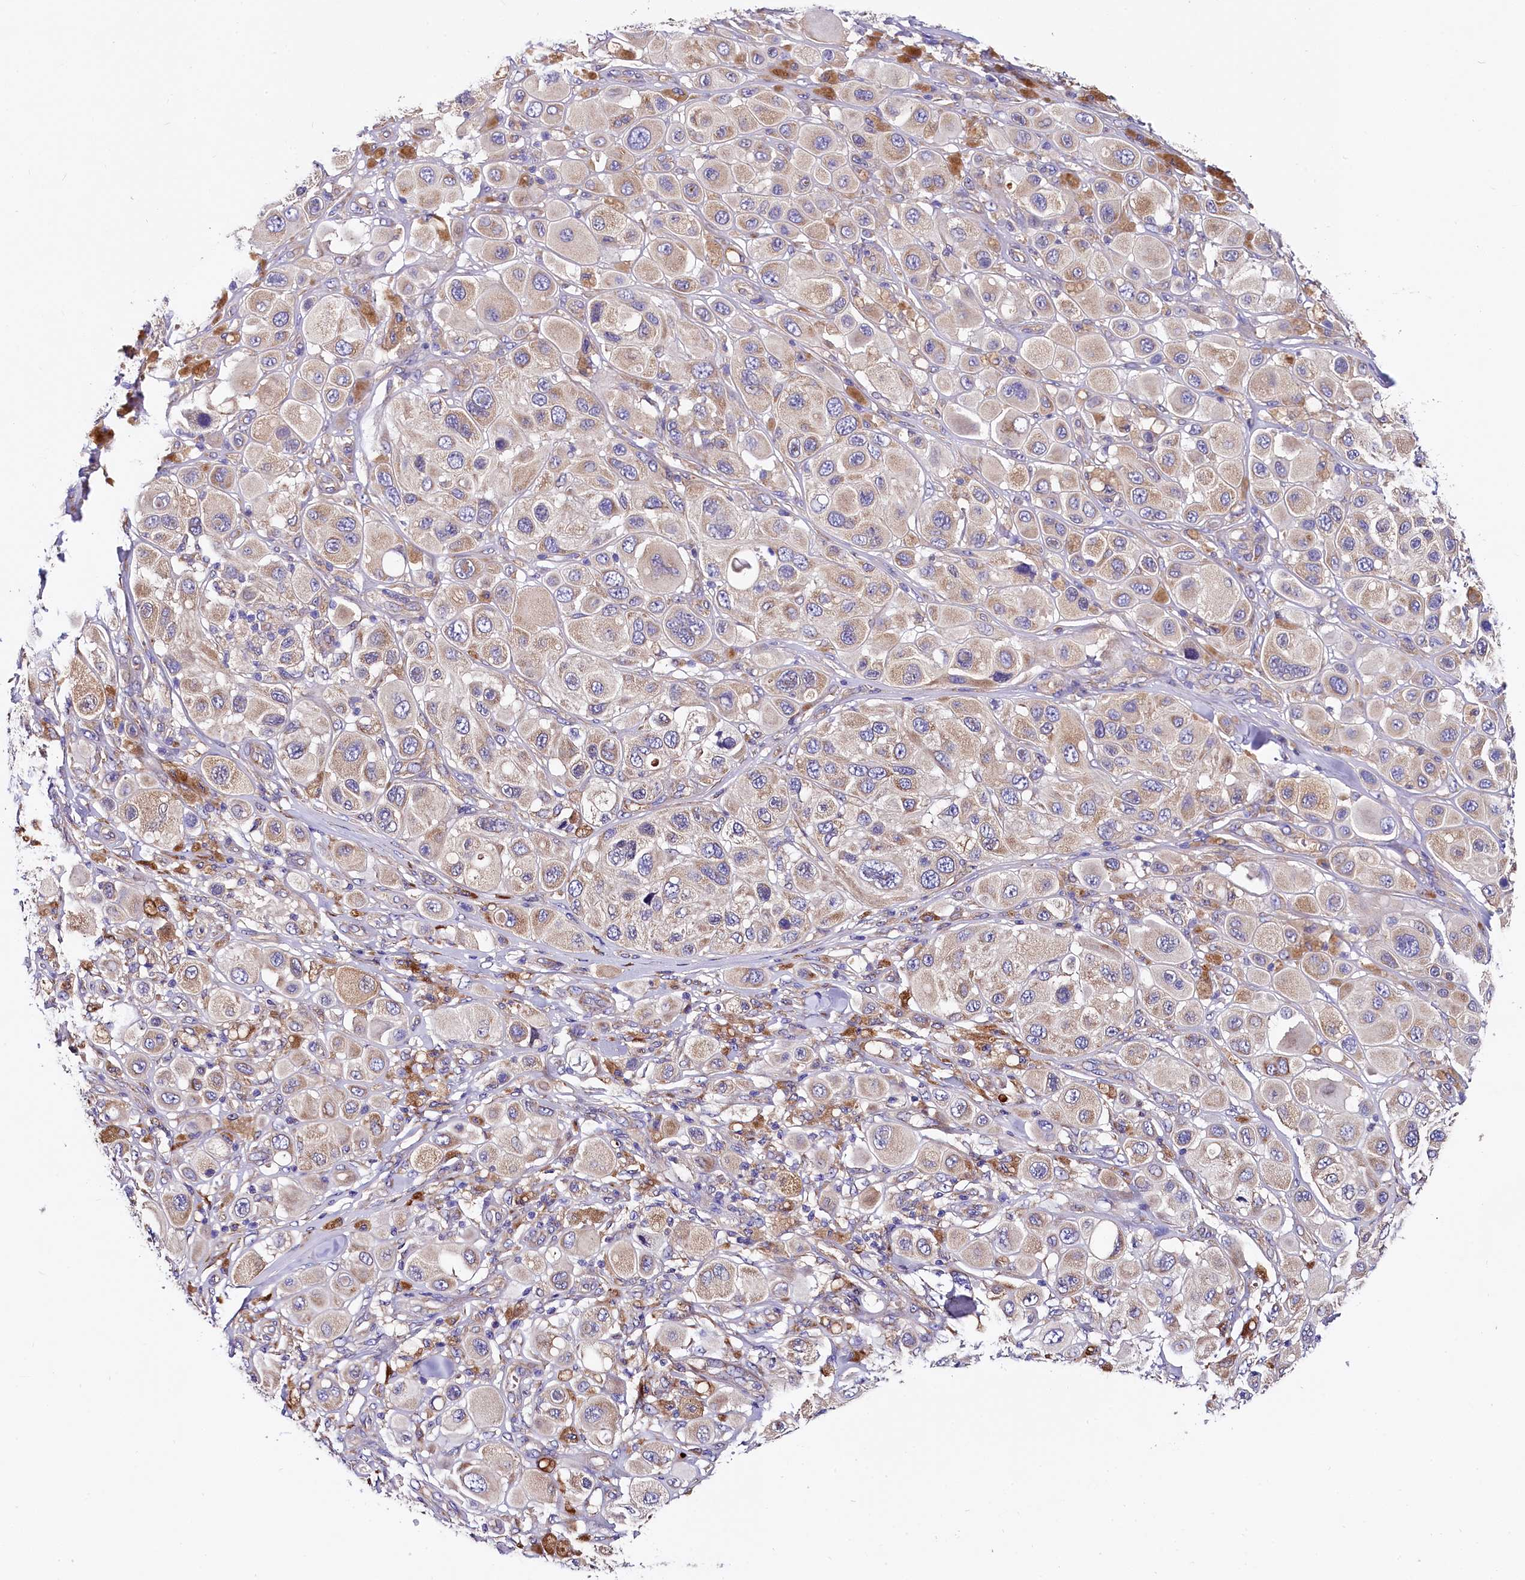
{"staining": {"intensity": "weak", "quantity": "25%-75%", "location": "cytoplasmic/membranous"}, "tissue": "melanoma", "cell_type": "Tumor cells", "image_type": "cancer", "snomed": [{"axis": "morphology", "description": "Malignant melanoma, Metastatic site"}, {"axis": "topography", "description": "Skin"}], "caption": "Malignant melanoma (metastatic site) was stained to show a protein in brown. There is low levels of weak cytoplasmic/membranous positivity in approximately 25%-75% of tumor cells. (DAB IHC, brown staining for protein, blue staining for nuclei).", "gene": "QARS1", "patient": {"sex": "male", "age": 41}}